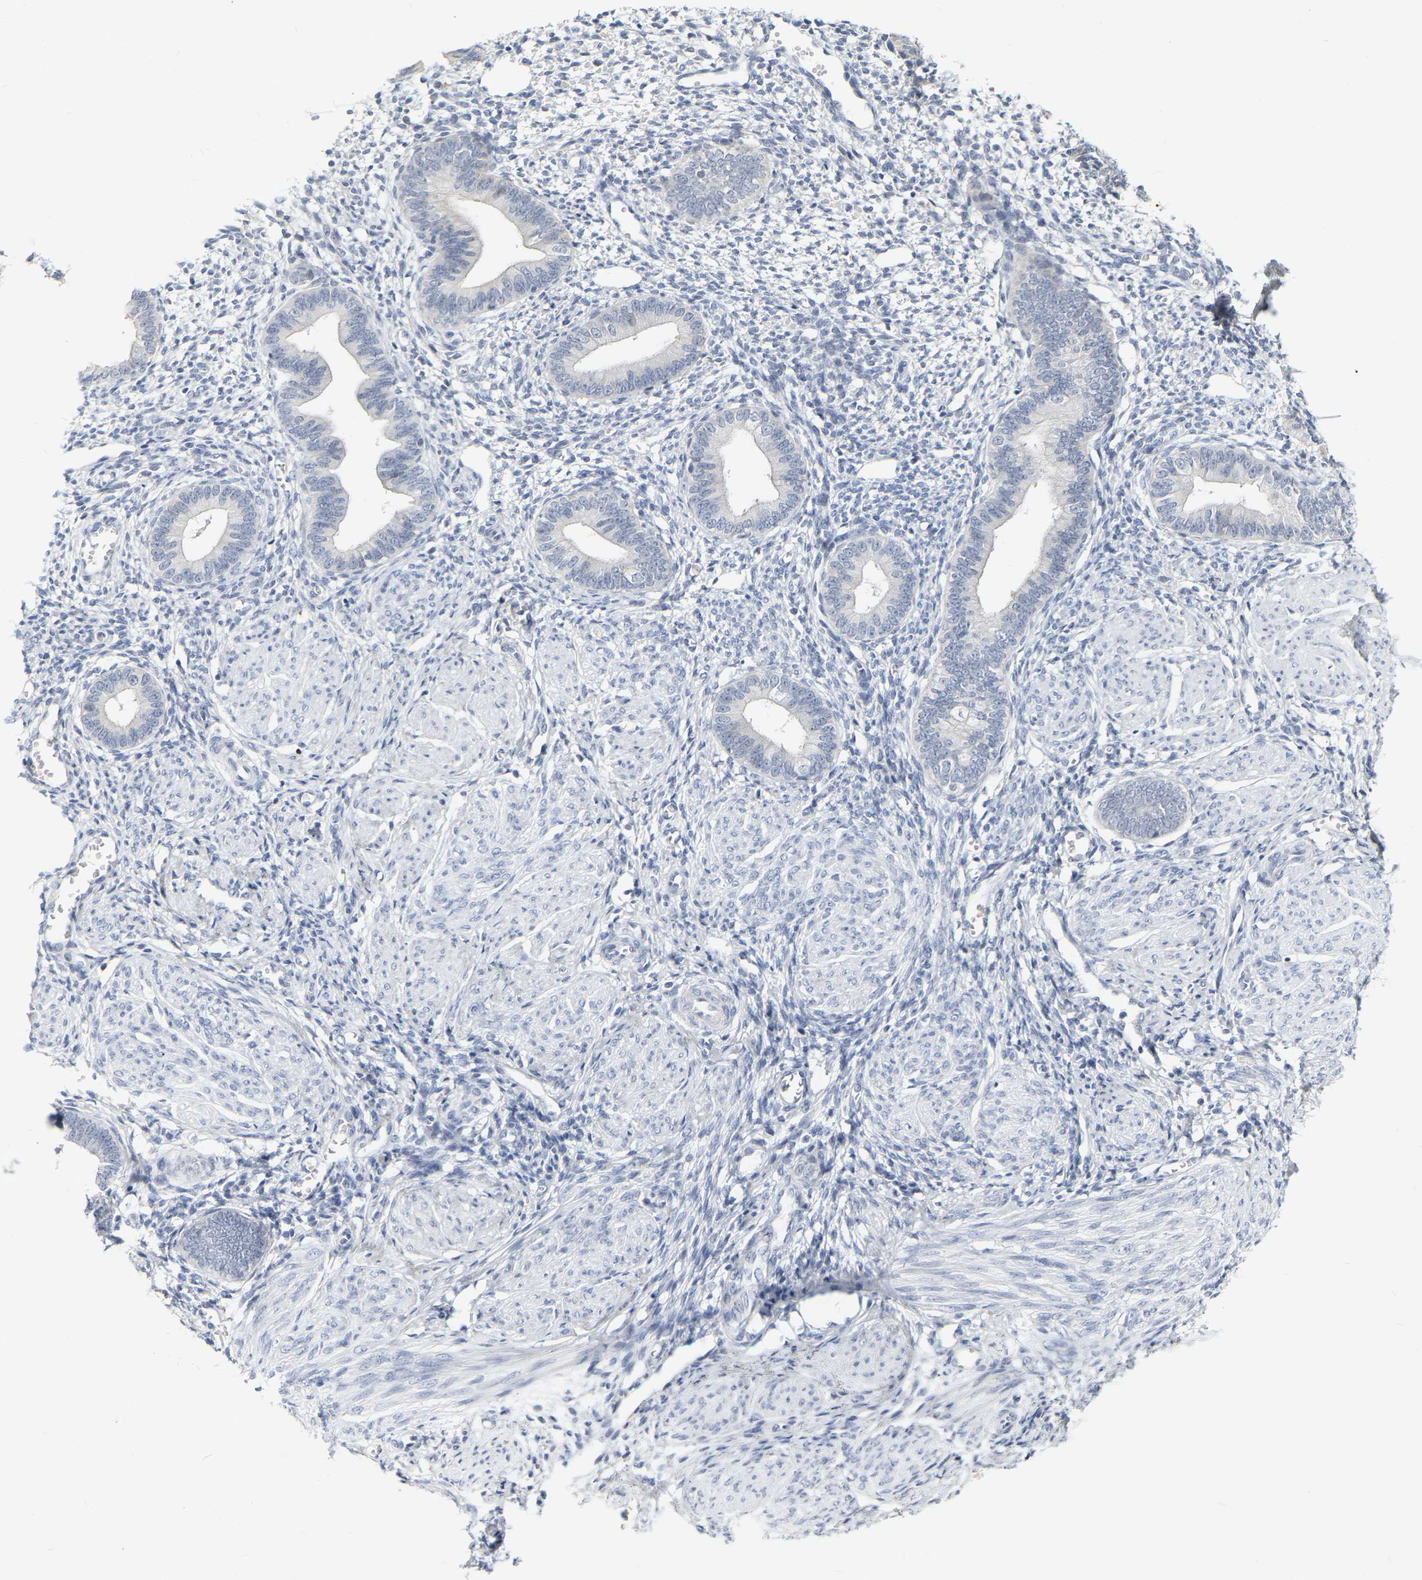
{"staining": {"intensity": "negative", "quantity": "none", "location": "none"}, "tissue": "endometrium", "cell_type": "Cells in endometrial stroma", "image_type": "normal", "snomed": [{"axis": "morphology", "description": "Normal tissue, NOS"}, {"axis": "topography", "description": "Endometrium"}], "caption": "IHC histopathology image of benign endometrium stained for a protein (brown), which demonstrates no expression in cells in endometrial stroma. (Stains: DAB IHC with hematoxylin counter stain, Microscopy: brightfield microscopy at high magnification).", "gene": "KRT76", "patient": {"sex": "female", "age": 46}}